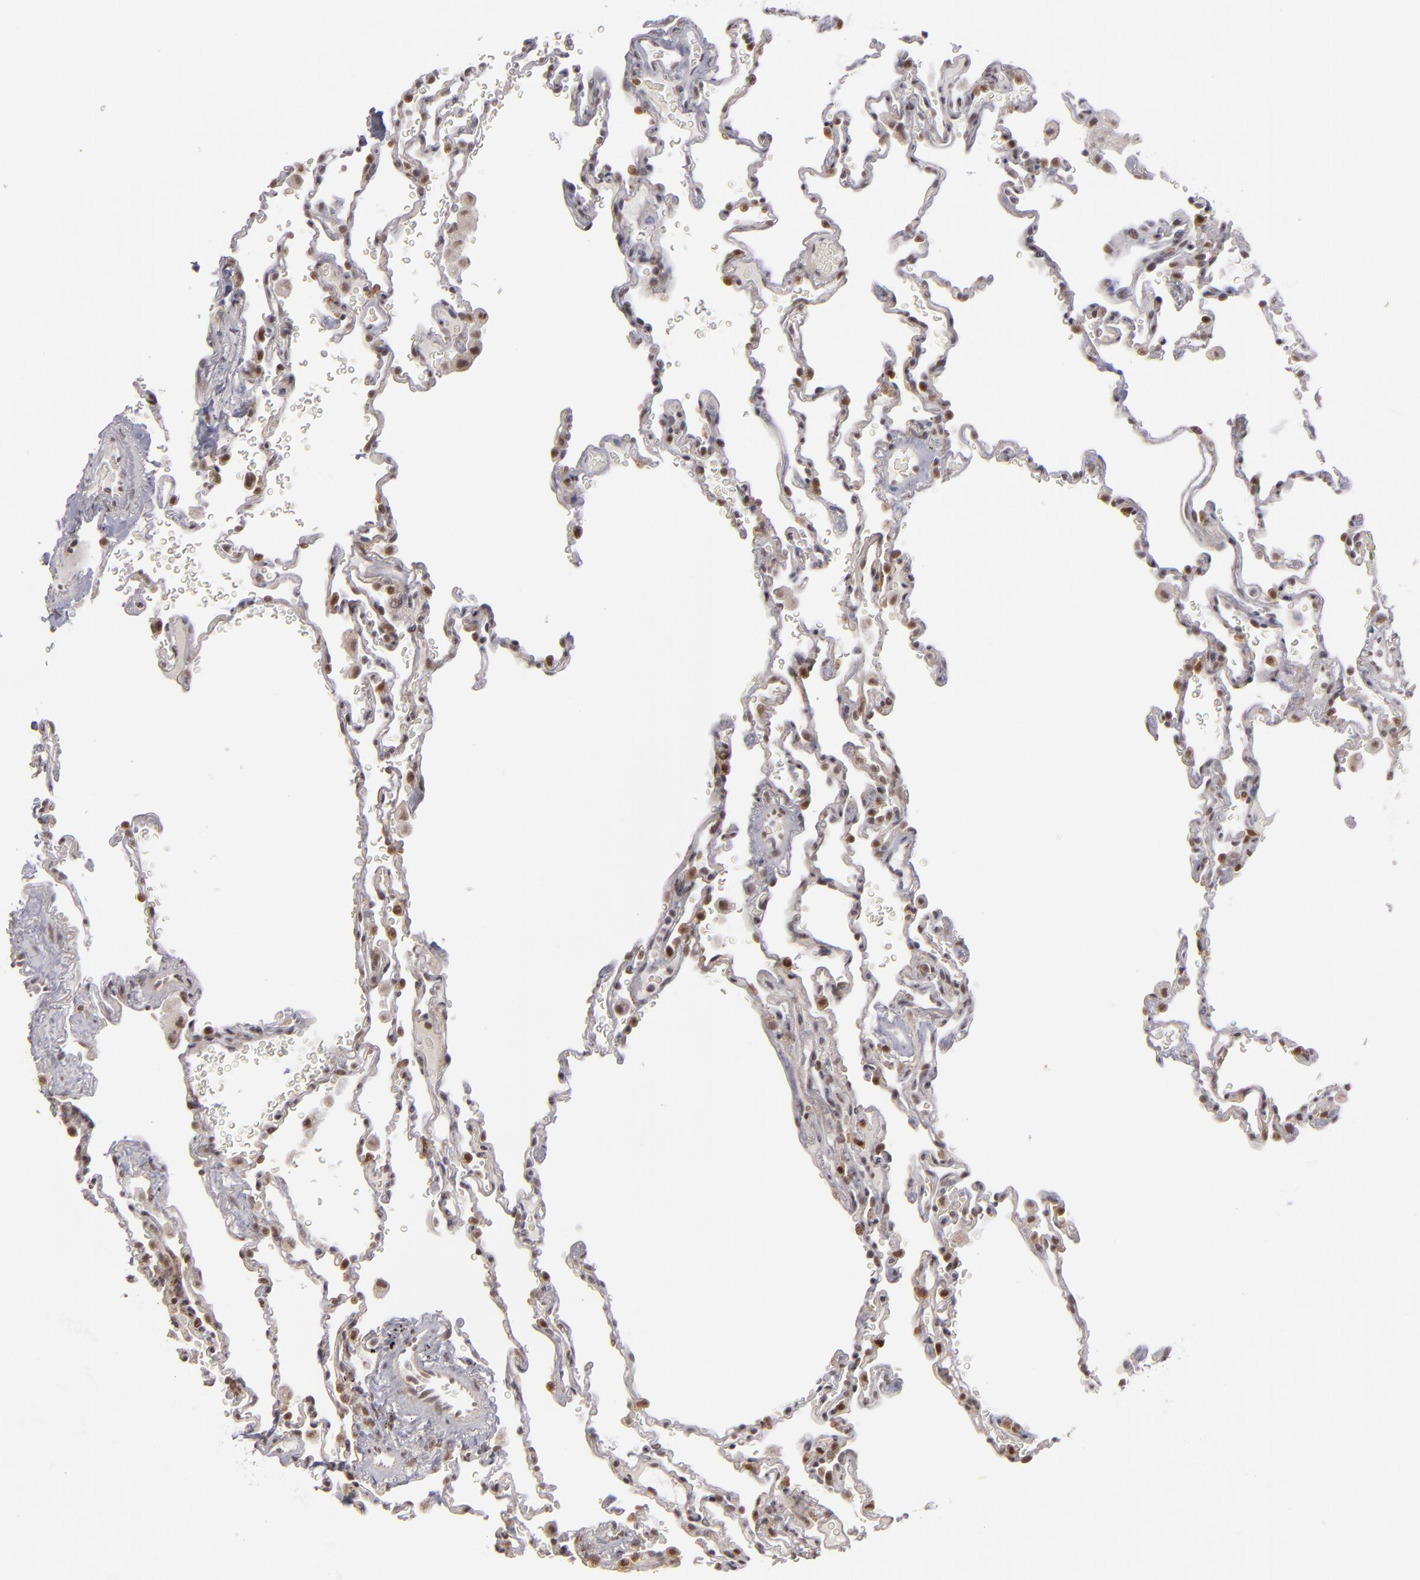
{"staining": {"intensity": "weak", "quantity": "25%-75%", "location": "nuclear"}, "tissue": "lung", "cell_type": "Alveolar cells", "image_type": "normal", "snomed": [{"axis": "morphology", "description": "Normal tissue, NOS"}, {"axis": "topography", "description": "Lung"}], "caption": "Protein staining of unremarkable lung reveals weak nuclear positivity in approximately 25%-75% of alveolar cells.", "gene": "ZNF75A", "patient": {"sex": "male", "age": 59}}